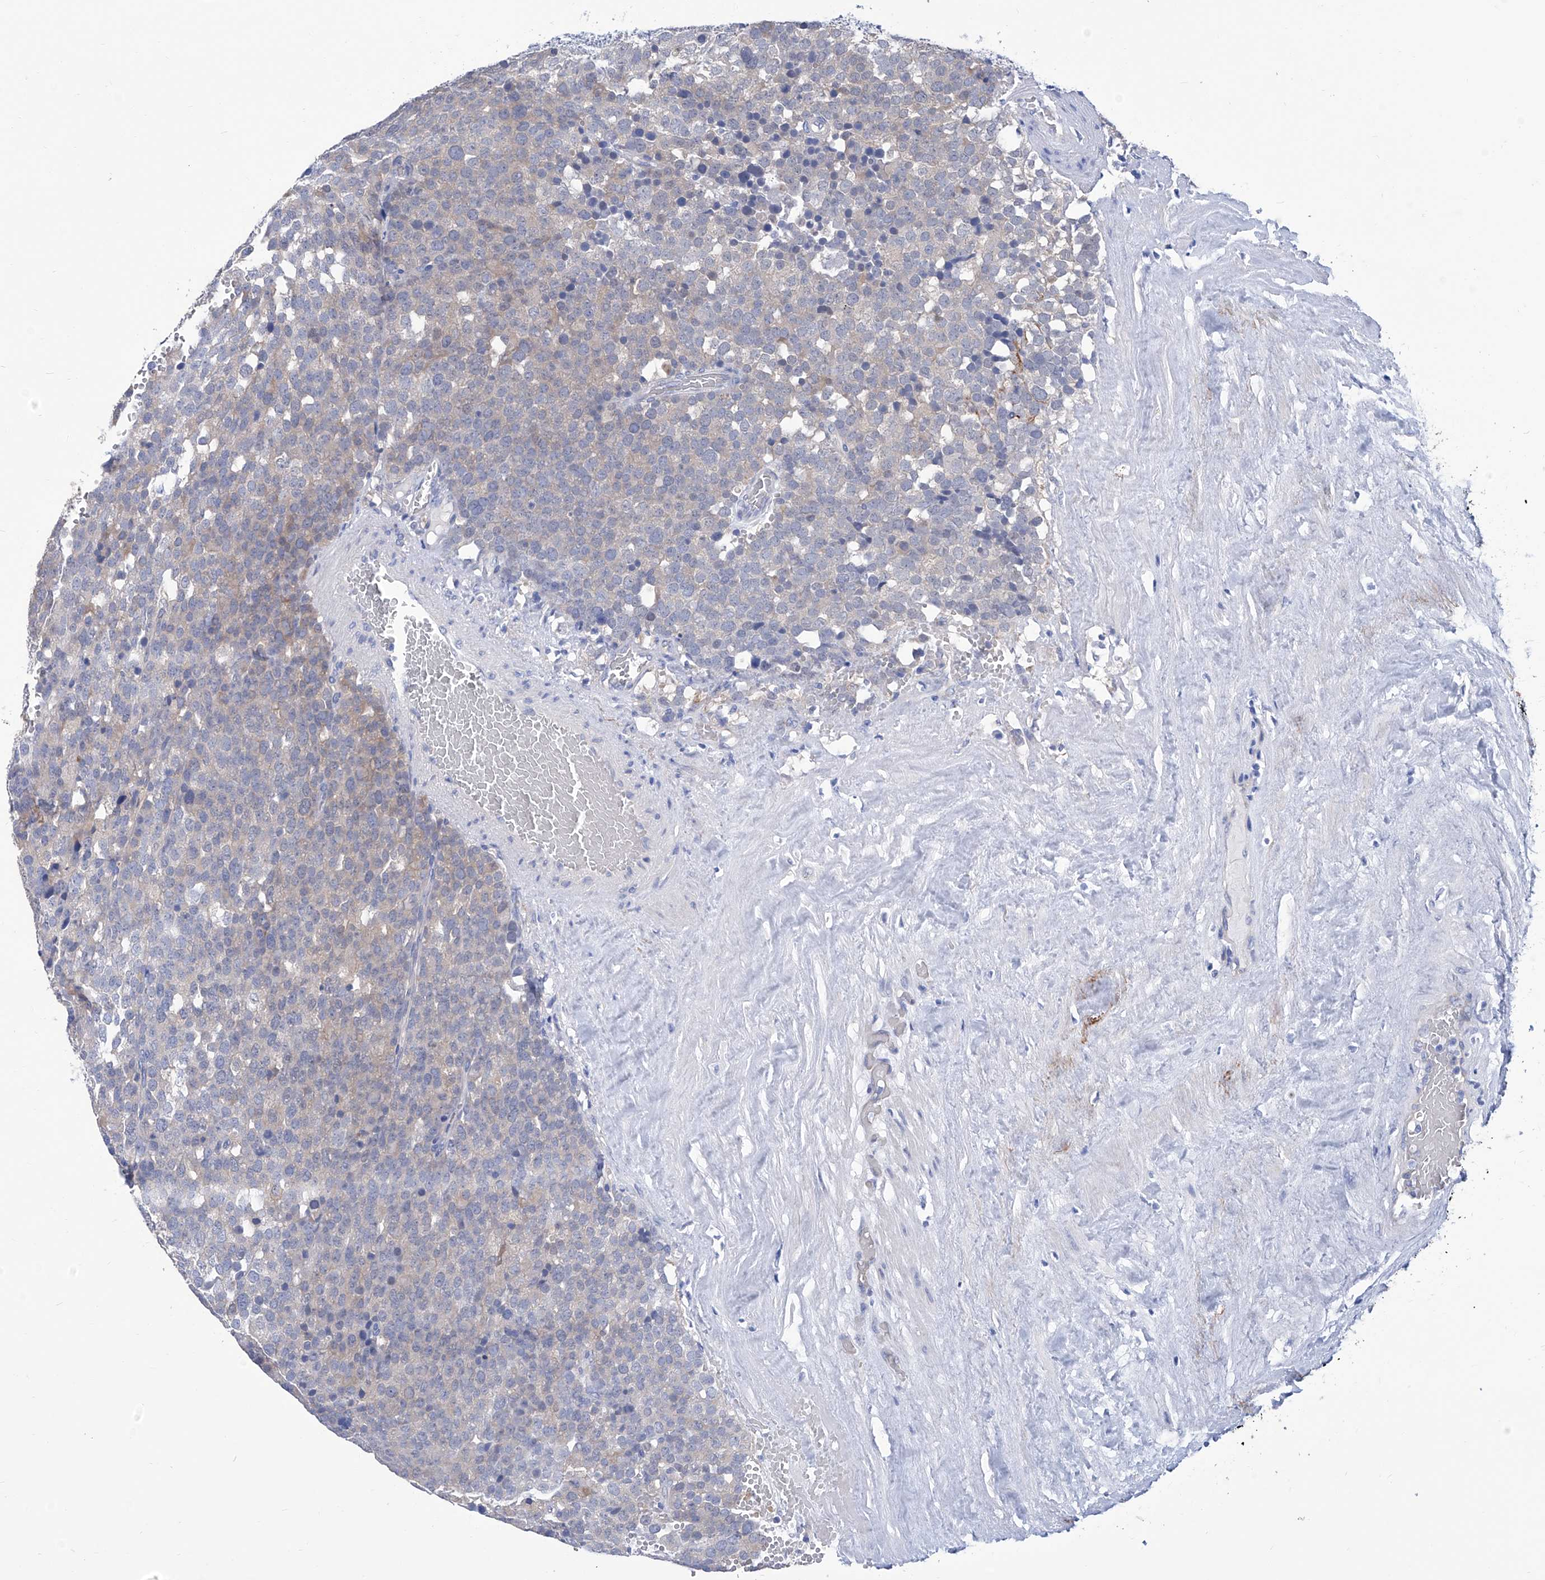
{"staining": {"intensity": "weak", "quantity": "25%-75%", "location": "cytoplasmic/membranous"}, "tissue": "testis cancer", "cell_type": "Tumor cells", "image_type": "cancer", "snomed": [{"axis": "morphology", "description": "Seminoma, NOS"}, {"axis": "topography", "description": "Testis"}], "caption": "Protein expression by immunohistochemistry (IHC) demonstrates weak cytoplasmic/membranous expression in approximately 25%-75% of tumor cells in testis seminoma. (IHC, brightfield microscopy, high magnification).", "gene": "SMS", "patient": {"sex": "male", "age": 71}}